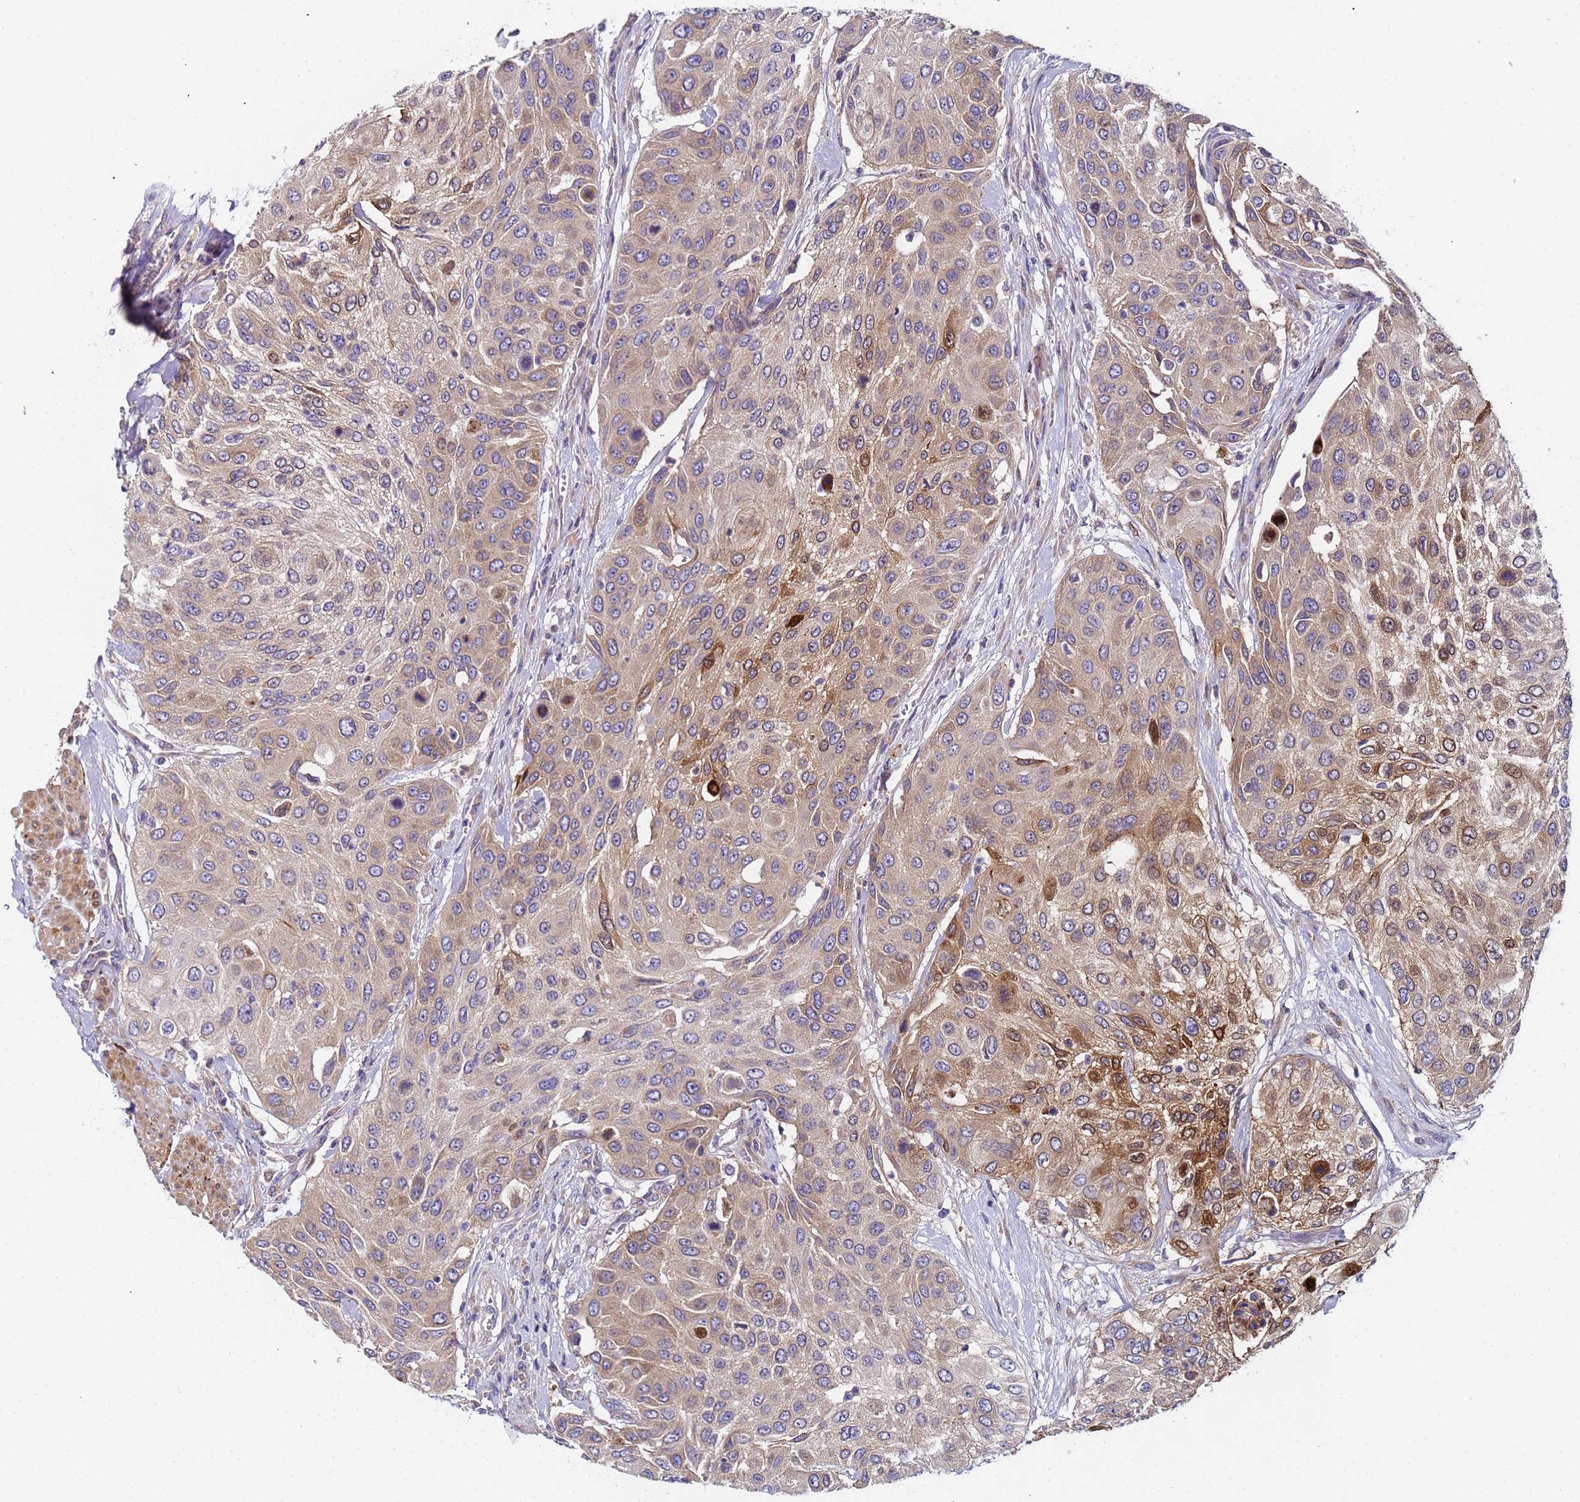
{"staining": {"intensity": "moderate", "quantity": "<25%", "location": "cytoplasmic/membranous,nuclear"}, "tissue": "urothelial cancer", "cell_type": "Tumor cells", "image_type": "cancer", "snomed": [{"axis": "morphology", "description": "Urothelial carcinoma, High grade"}, {"axis": "topography", "description": "Urinary bladder"}], "caption": "An immunohistochemistry (IHC) photomicrograph of tumor tissue is shown. Protein staining in brown highlights moderate cytoplasmic/membranous and nuclear positivity in high-grade urothelial carcinoma within tumor cells. Nuclei are stained in blue.", "gene": "PAQR7", "patient": {"sex": "female", "age": 79}}